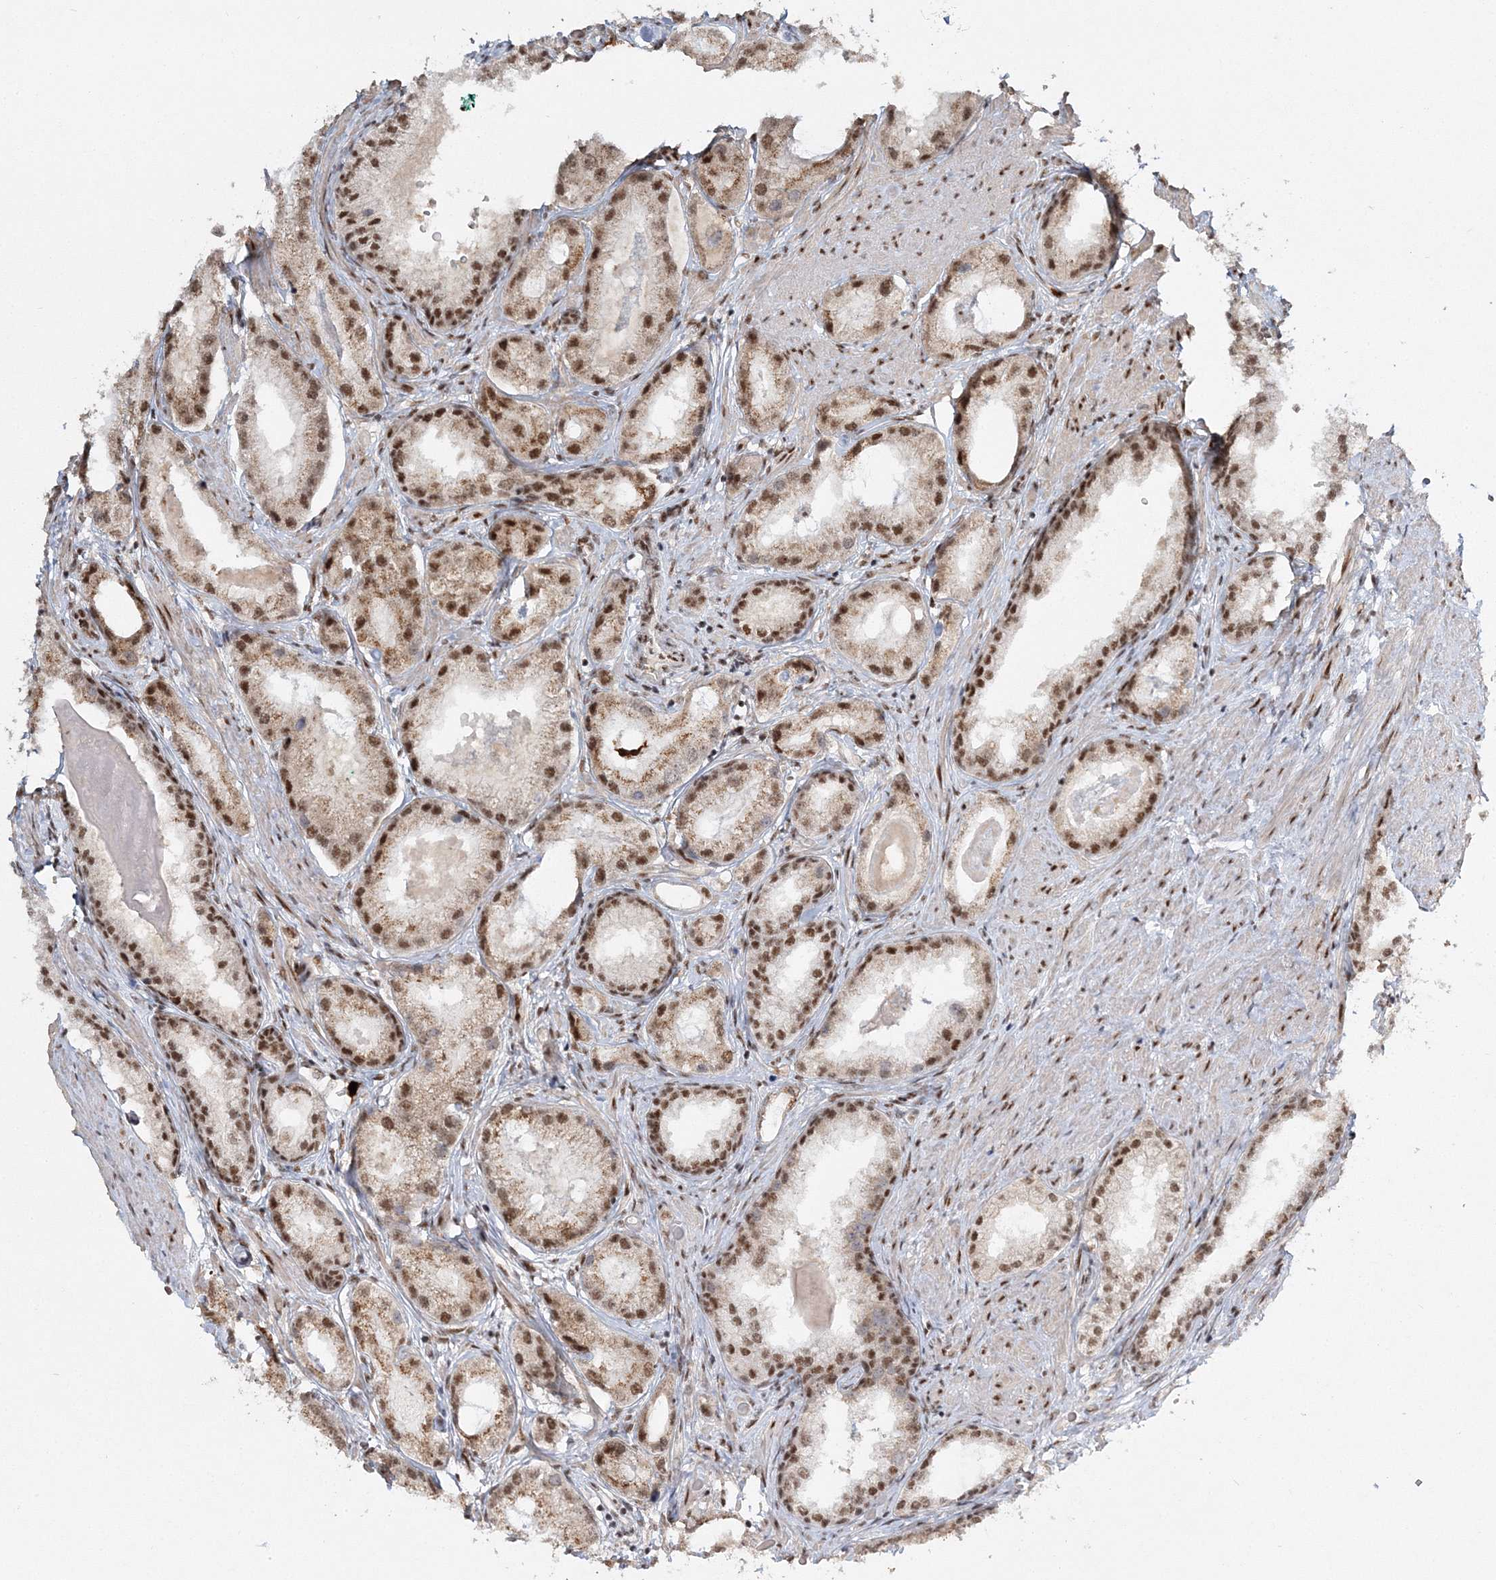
{"staining": {"intensity": "moderate", "quantity": ">75%", "location": "cytoplasmic/membranous,nuclear"}, "tissue": "prostate cancer", "cell_type": "Tumor cells", "image_type": "cancer", "snomed": [{"axis": "morphology", "description": "Adenocarcinoma, Low grade"}, {"axis": "topography", "description": "Prostate"}], "caption": "Tumor cells demonstrate medium levels of moderate cytoplasmic/membranous and nuclear positivity in about >75% of cells in prostate adenocarcinoma (low-grade). (DAB (3,3'-diaminobenzidine) = brown stain, brightfield microscopy at high magnification).", "gene": "QRICH1", "patient": {"sex": "male", "age": 62}}